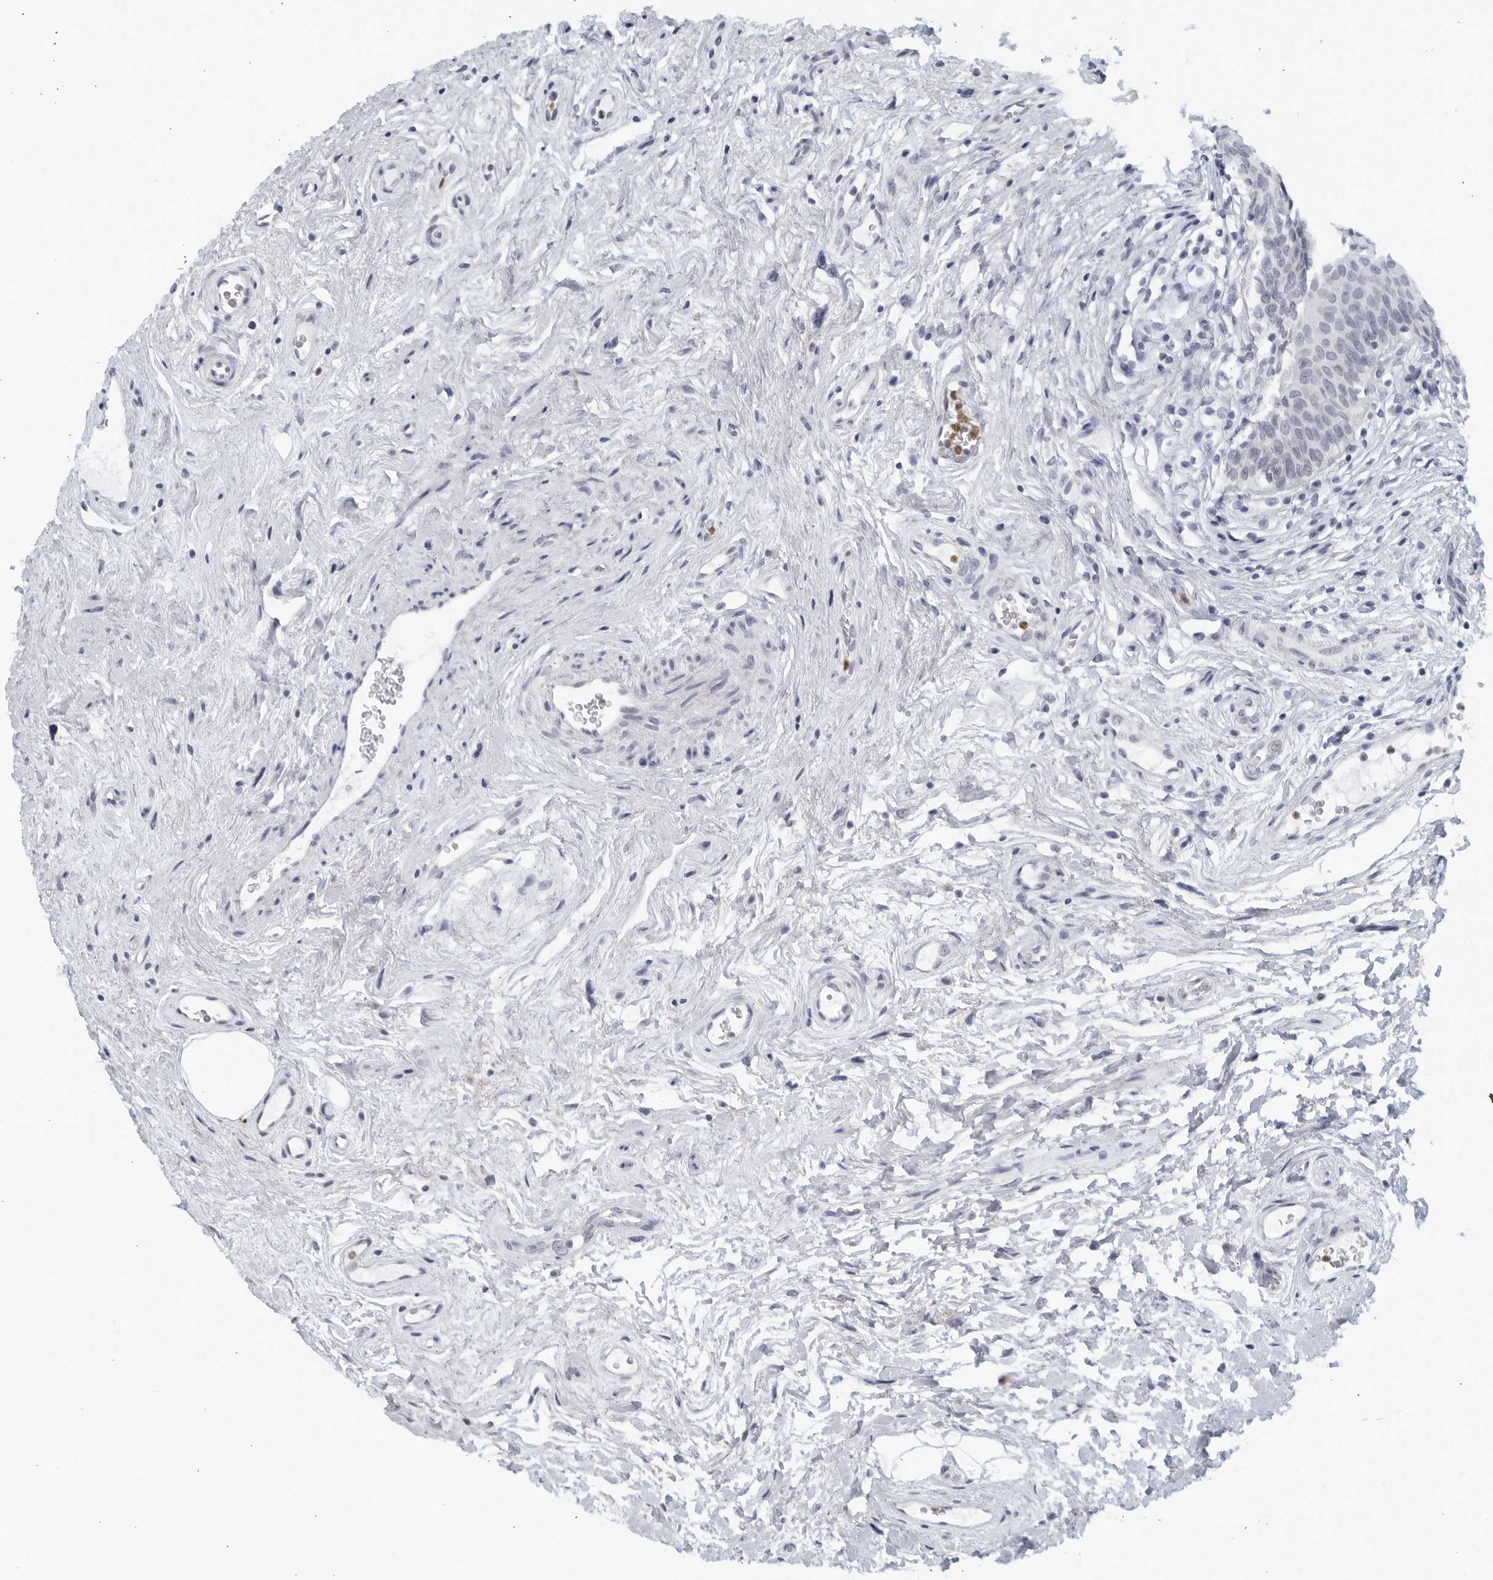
{"staining": {"intensity": "negative", "quantity": "none", "location": "none"}, "tissue": "urinary bladder", "cell_type": "Urothelial cells", "image_type": "normal", "snomed": [{"axis": "morphology", "description": "Normal tissue, NOS"}, {"axis": "topography", "description": "Urinary bladder"}], "caption": "DAB immunohistochemical staining of unremarkable human urinary bladder reveals no significant staining in urothelial cells.", "gene": "KLK7", "patient": {"sex": "male", "age": 83}}